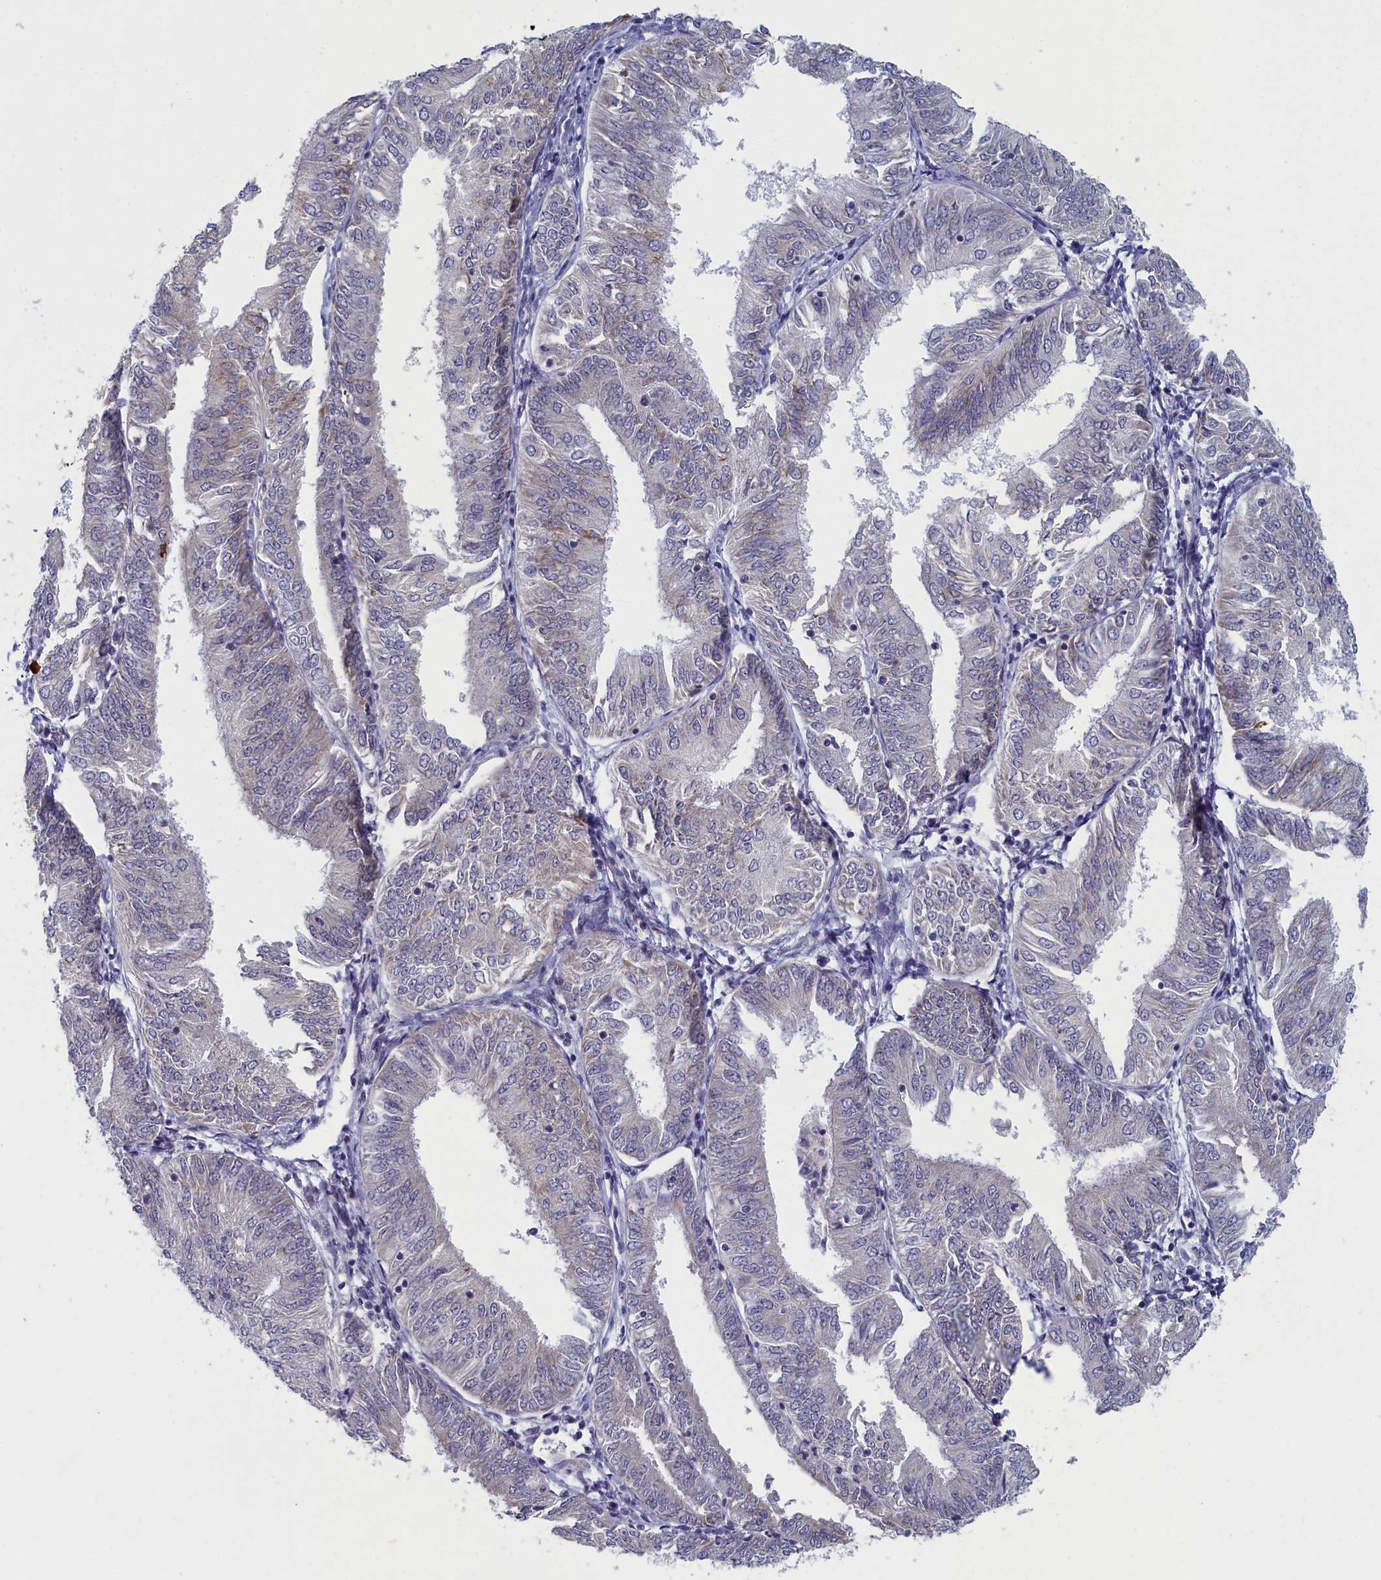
{"staining": {"intensity": "negative", "quantity": "none", "location": "none"}, "tissue": "endometrial cancer", "cell_type": "Tumor cells", "image_type": "cancer", "snomed": [{"axis": "morphology", "description": "Adenocarcinoma, NOS"}, {"axis": "topography", "description": "Endometrium"}], "caption": "Tumor cells show no significant protein expression in endometrial cancer. (DAB (3,3'-diaminobenzidine) immunohistochemistry (IHC), high magnification).", "gene": "DNAJC17", "patient": {"sex": "female", "age": 58}}